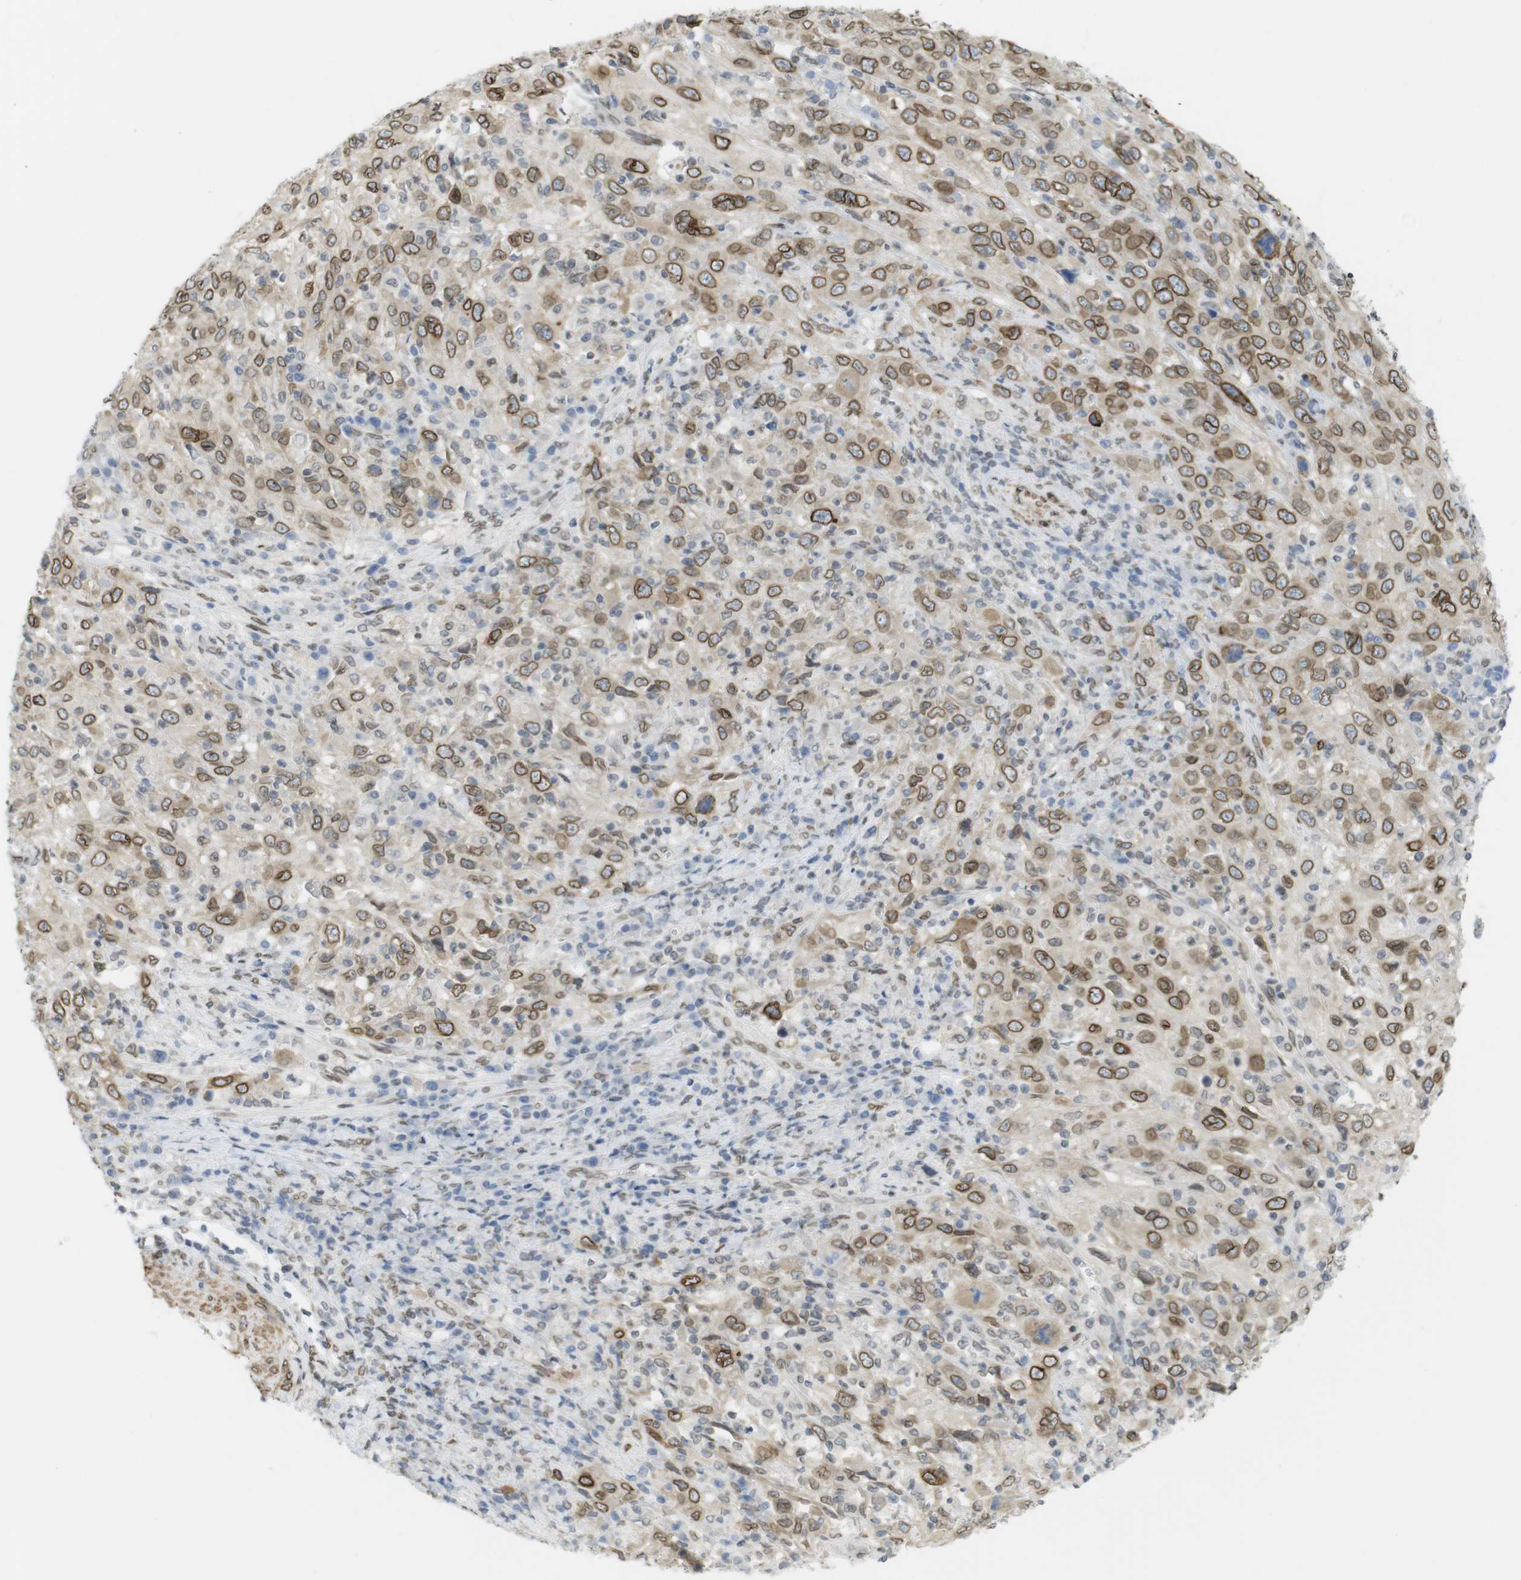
{"staining": {"intensity": "strong", "quantity": ">75%", "location": "cytoplasmic/membranous,nuclear"}, "tissue": "cervical cancer", "cell_type": "Tumor cells", "image_type": "cancer", "snomed": [{"axis": "morphology", "description": "Squamous cell carcinoma, NOS"}, {"axis": "topography", "description": "Cervix"}], "caption": "A brown stain labels strong cytoplasmic/membranous and nuclear positivity of a protein in human cervical squamous cell carcinoma tumor cells. The staining was performed using DAB to visualize the protein expression in brown, while the nuclei were stained in blue with hematoxylin (Magnification: 20x).", "gene": "ARL6IP6", "patient": {"sex": "female", "age": 46}}